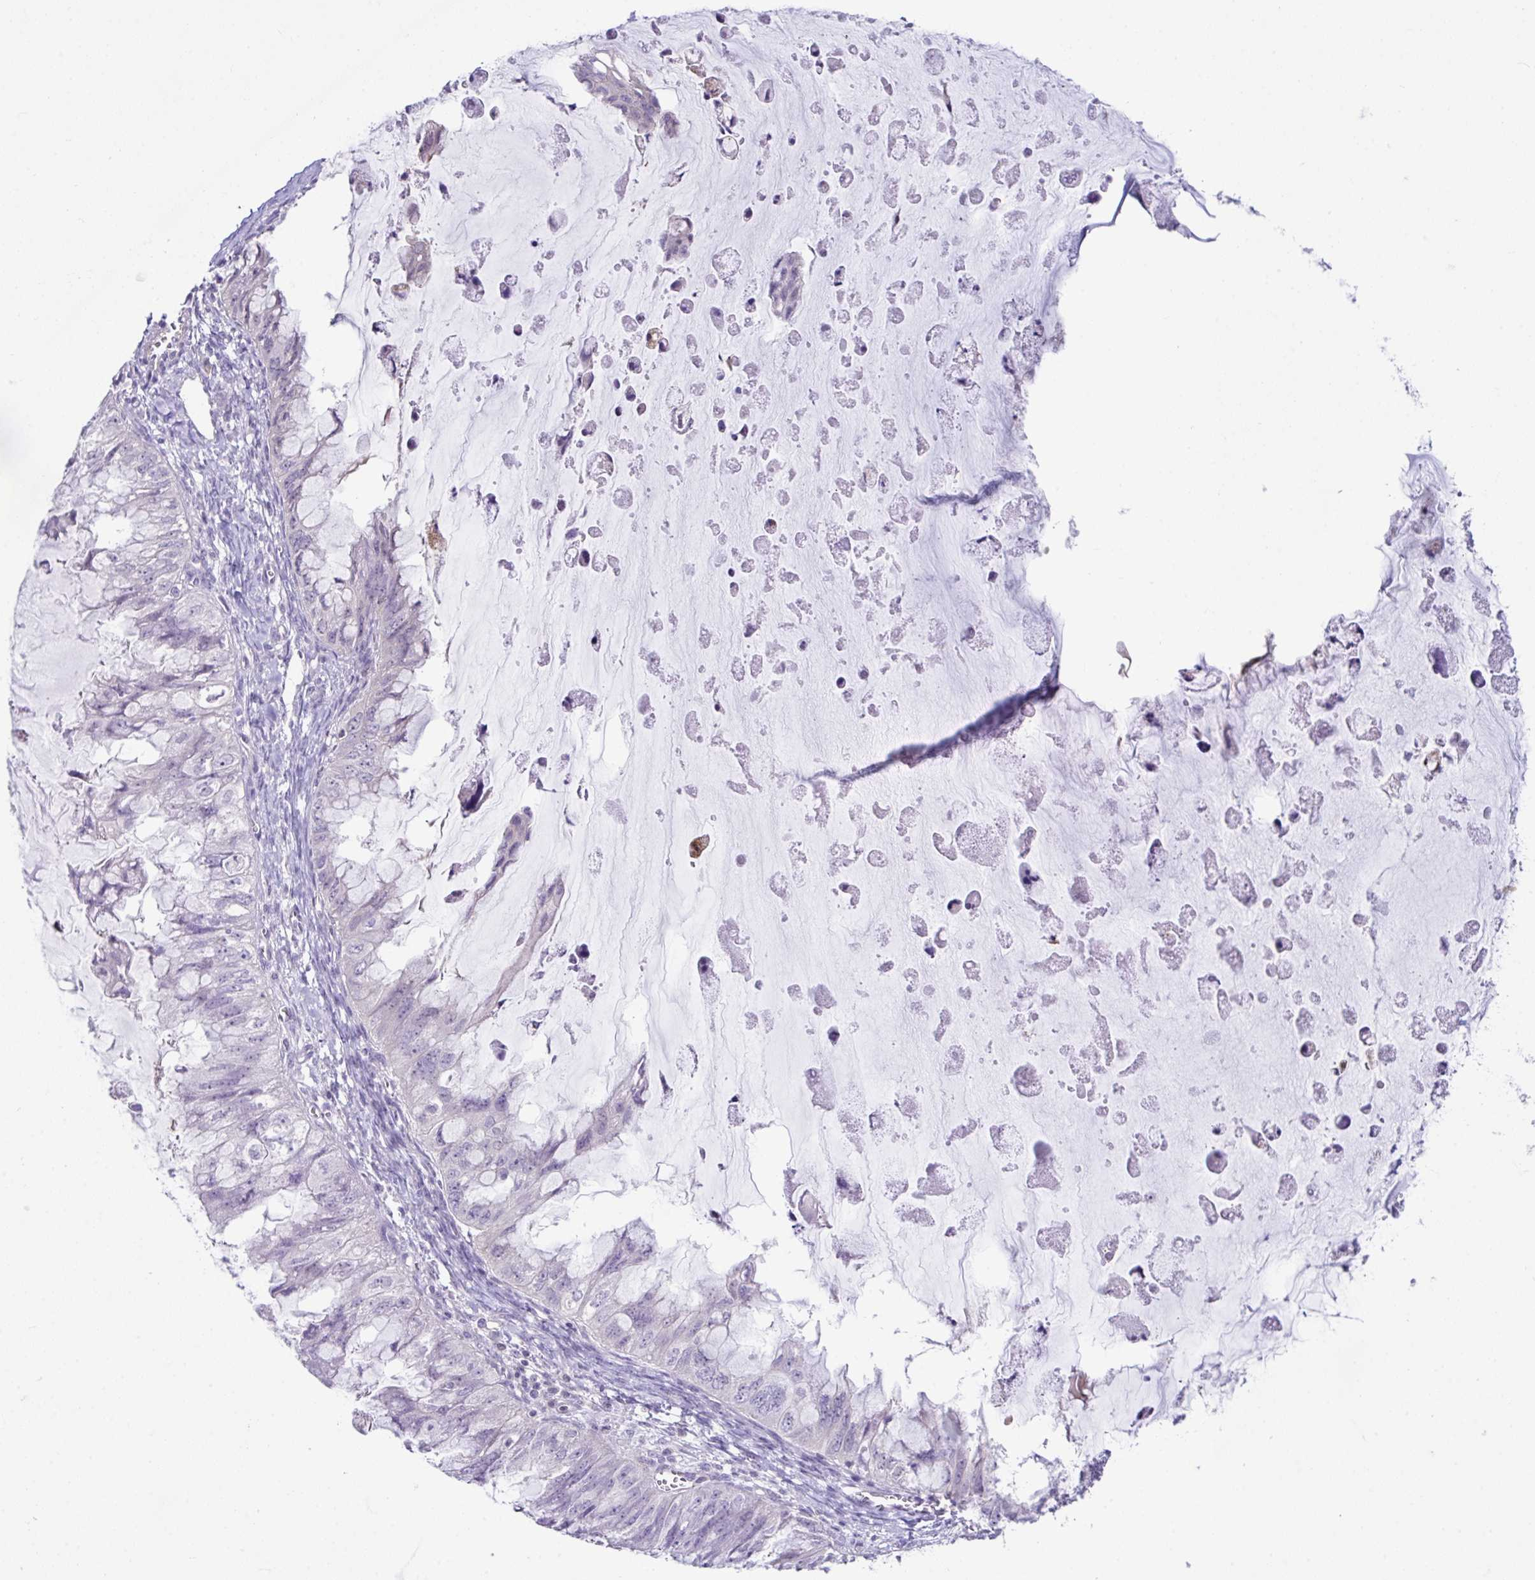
{"staining": {"intensity": "negative", "quantity": "none", "location": "none"}, "tissue": "ovarian cancer", "cell_type": "Tumor cells", "image_type": "cancer", "snomed": [{"axis": "morphology", "description": "Cystadenocarcinoma, mucinous, NOS"}, {"axis": "topography", "description": "Ovary"}], "caption": "This is an IHC histopathology image of ovarian cancer (mucinous cystadenocarcinoma). There is no expression in tumor cells.", "gene": "D2HGDH", "patient": {"sex": "female", "age": 72}}